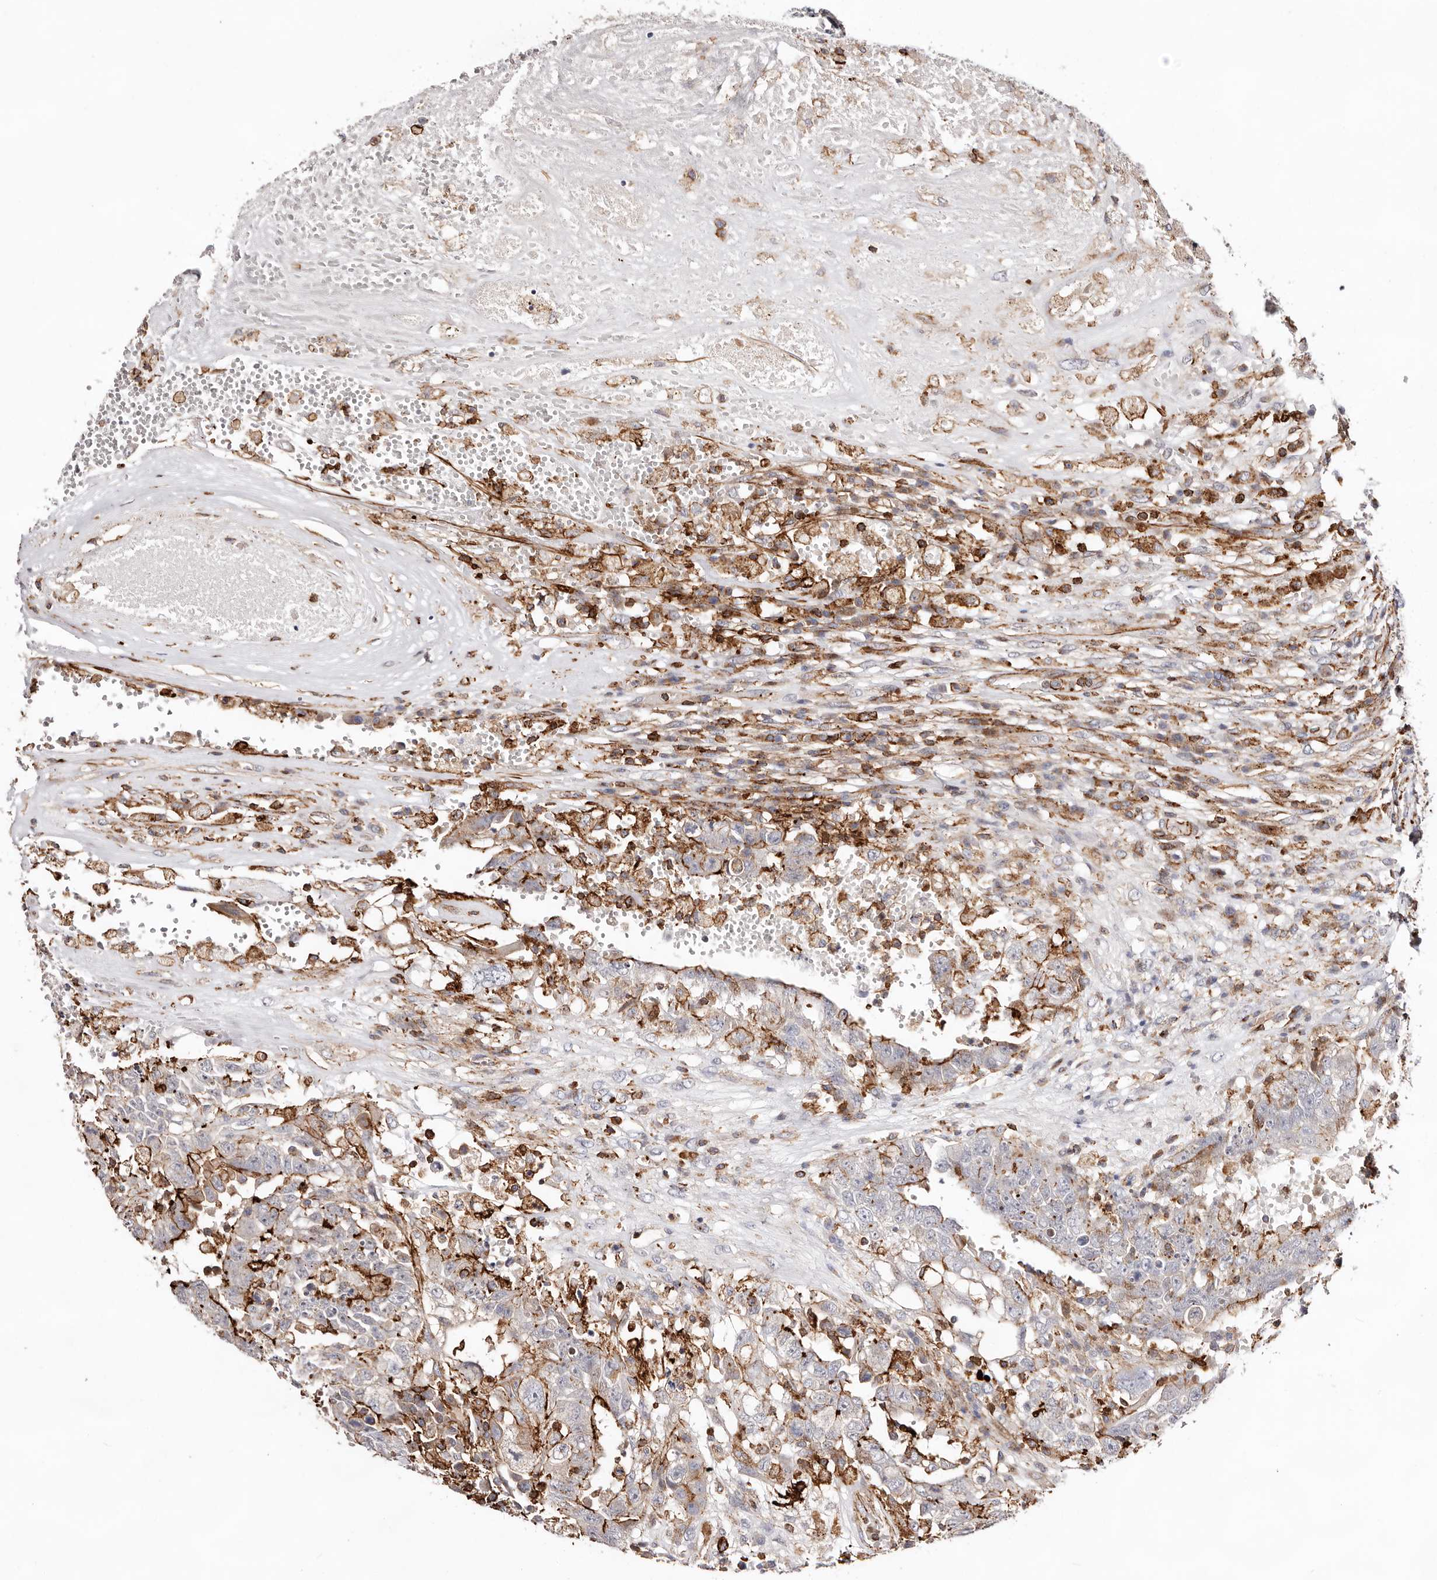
{"staining": {"intensity": "strong", "quantity": "25%-75%", "location": "cytoplasmic/membranous"}, "tissue": "testis cancer", "cell_type": "Tumor cells", "image_type": "cancer", "snomed": [{"axis": "morphology", "description": "Carcinoma, Embryonal, NOS"}, {"axis": "topography", "description": "Testis"}], "caption": "Human testis cancer (embryonal carcinoma) stained with a brown dye reveals strong cytoplasmic/membranous positive staining in about 25%-75% of tumor cells.", "gene": "PTPN22", "patient": {"sex": "male", "age": 26}}